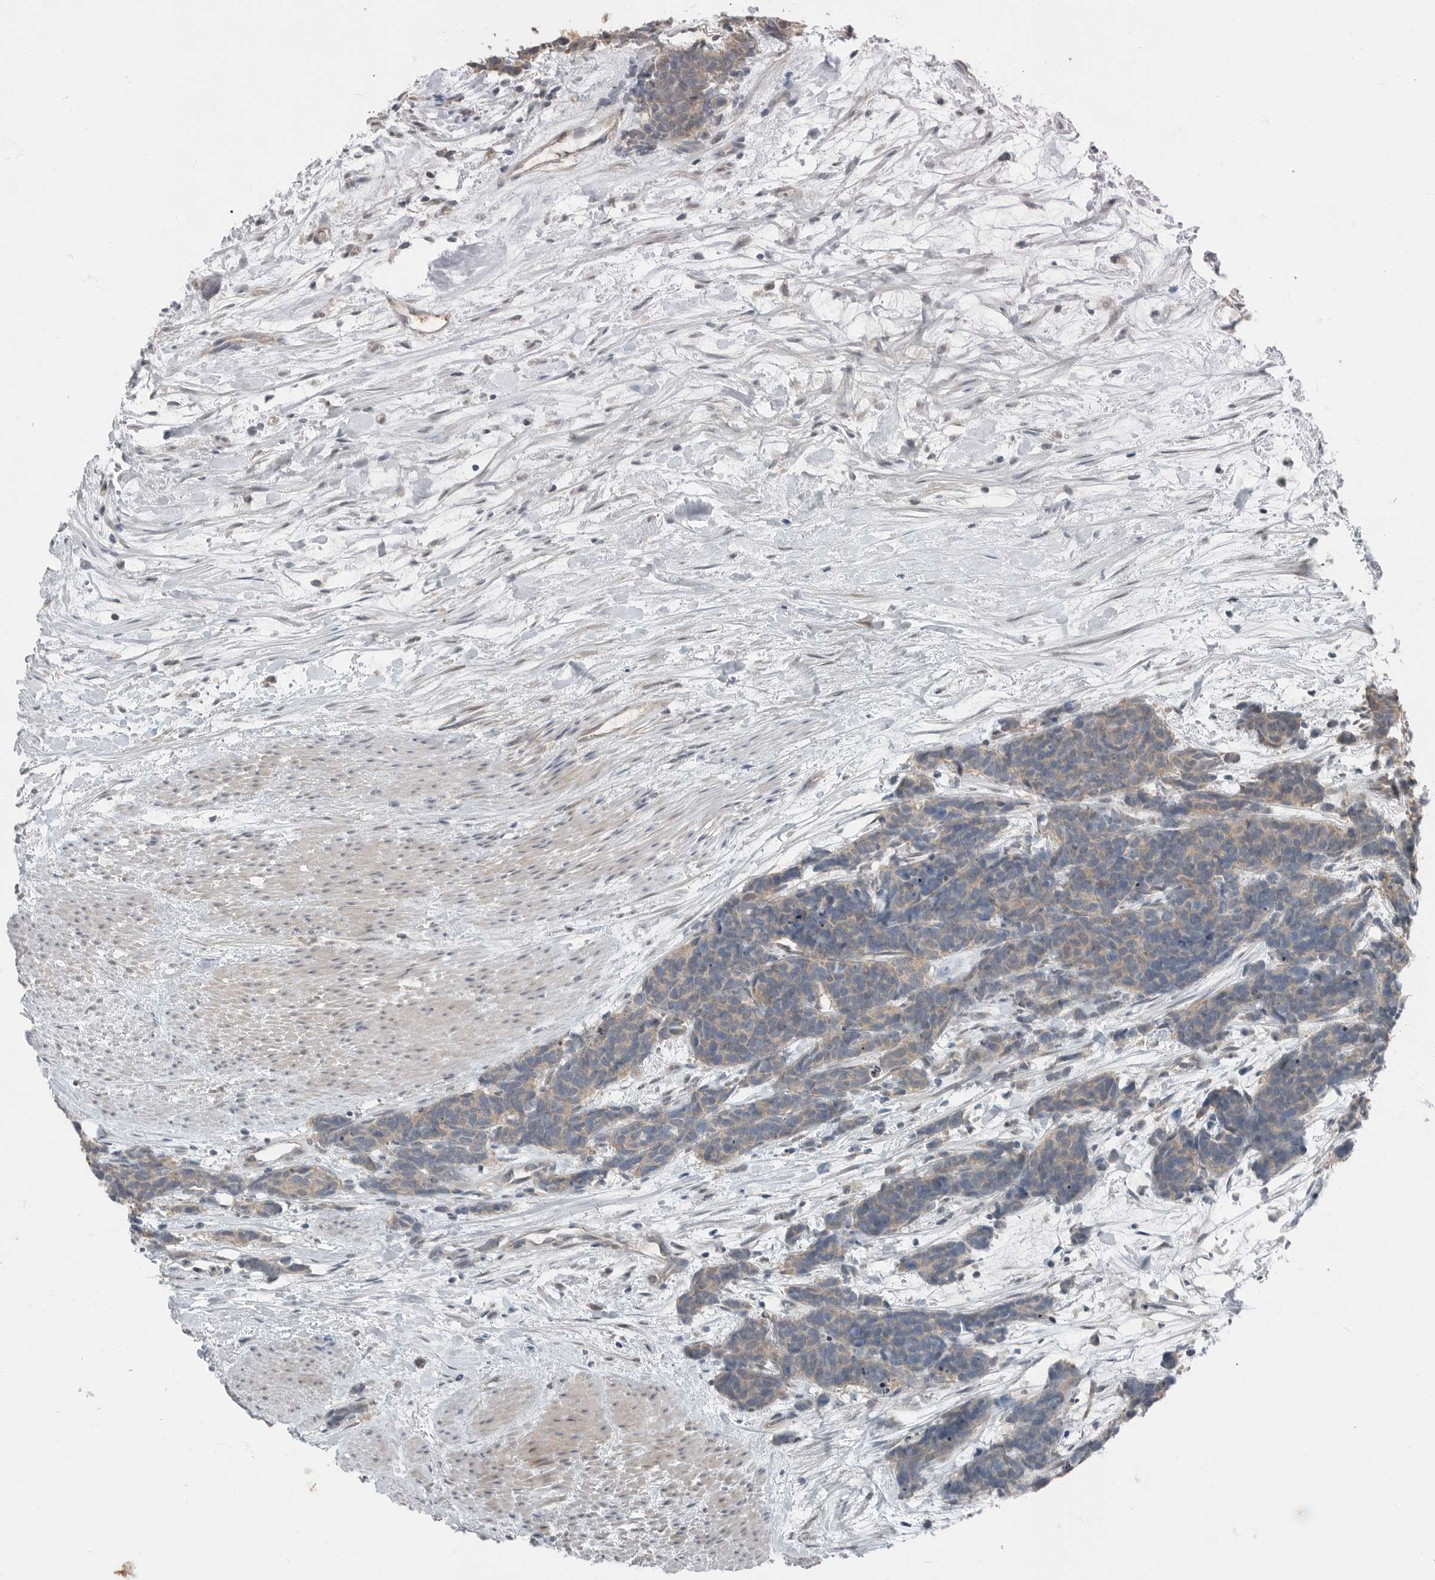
{"staining": {"intensity": "weak", "quantity": ">75%", "location": "cytoplasmic/membranous"}, "tissue": "carcinoid", "cell_type": "Tumor cells", "image_type": "cancer", "snomed": [{"axis": "morphology", "description": "Carcinoma, NOS"}, {"axis": "morphology", "description": "Carcinoid, malignant, NOS"}, {"axis": "topography", "description": "Urinary bladder"}], "caption": "Immunohistochemistry histopathology image of neoplastic tissue: human carcinoid stained using IHC demonstrates low levels of weak protein expression localized specifically in the cytoplasmic/membranous of tumor cells, appearing as a cytoplasmic/membranous brown color.", "gene": "MFAP3L", "patient": {"sex": "male", "age": 57}}